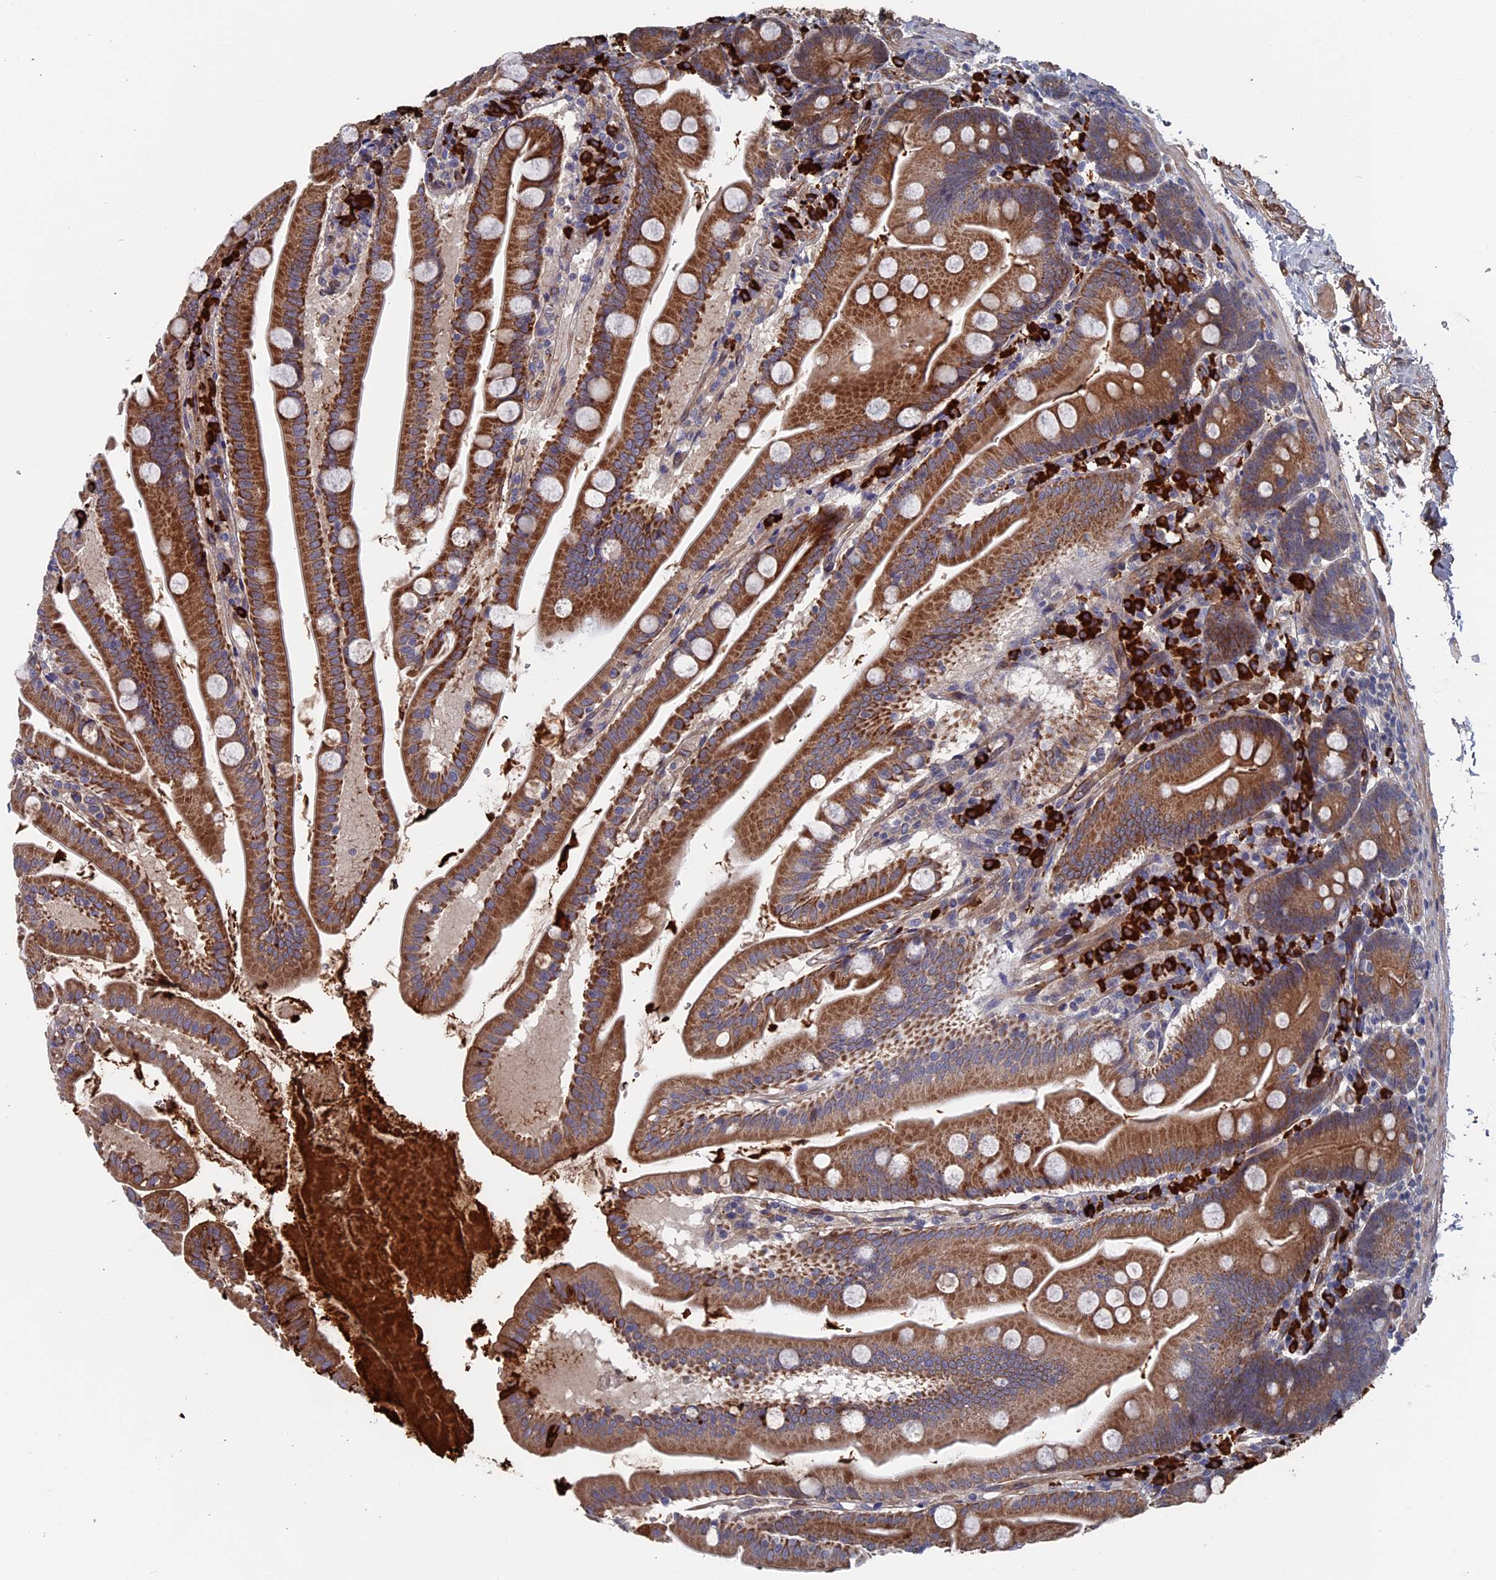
{"staining": {"intensity": "moderate", "quantity": ">75%", "location": "cytoplasmic/membranous"}, "tissue": "small intestine", "cell_type": "Glandular cells", "image_type": "normal", "snomed": [{"axis": "morphology", "description": "Normal tissue, NOS"}, {"axis": "topography", "description": "Small intestine"}], "caption": "Moderate cytoplasmic/membranous protein positivity is present in approximately >75% of glandular cells in small intestine. Using DAB (brown) and hematoxylin (blue) stains, captured at high magnification using brightfield microscopy.", "gene": "RPUSD1", "patient": {"sex": "female", "age": 68}}